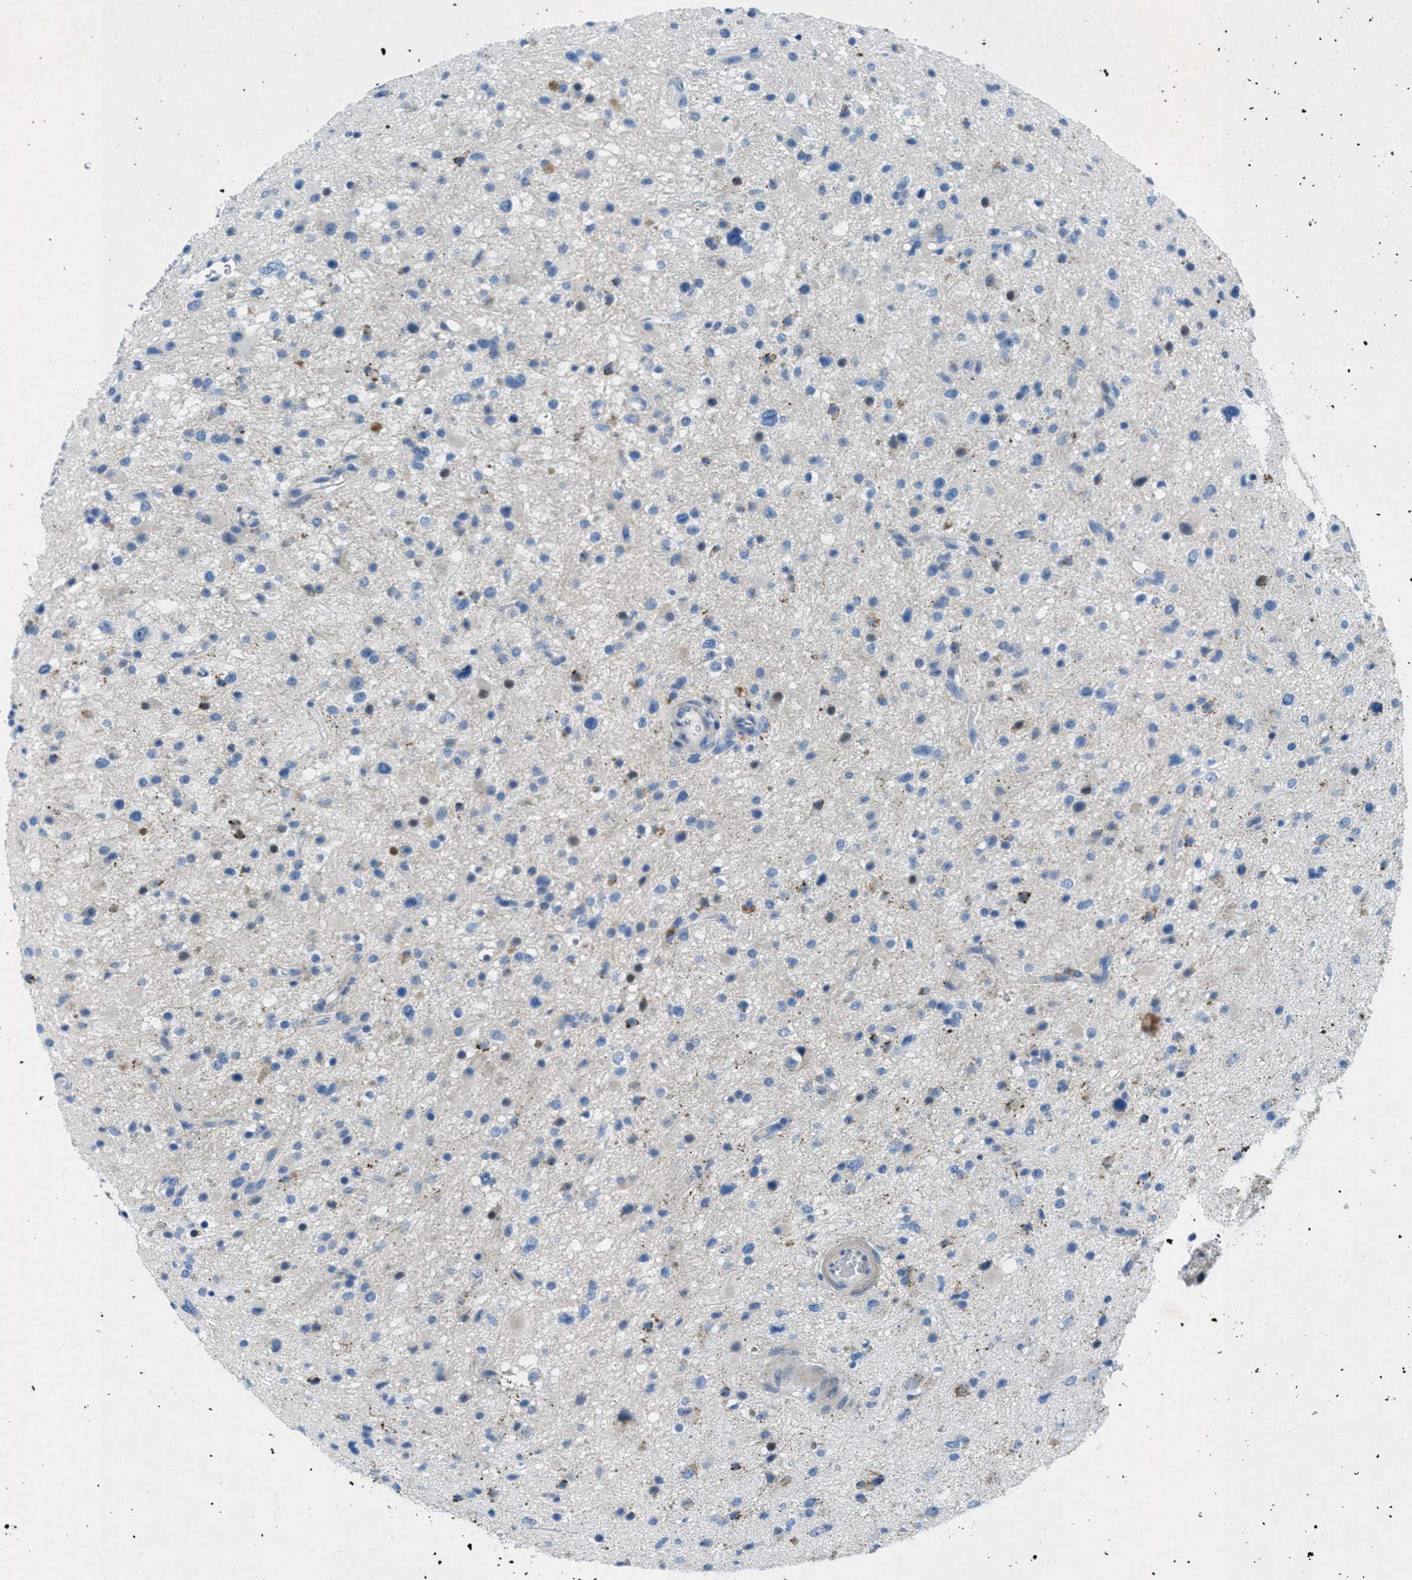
{"staining": {"intensity": "negative", "quantity": "none", "location": "none"}, "tissue": "glioma", "cell_type": "Tumor cells", "image_type": "cancer", "snomed": [{"axis": "morphology", "description": "Glioma, malignant, High grade"}, {"axis": "topography", "description": "Brain"}], "caption": "Tumor cells show no significant expression in malignant glioma (high-grade).", "gene": "GALNT17", "patient": {"sex": "male", "age": 33}}